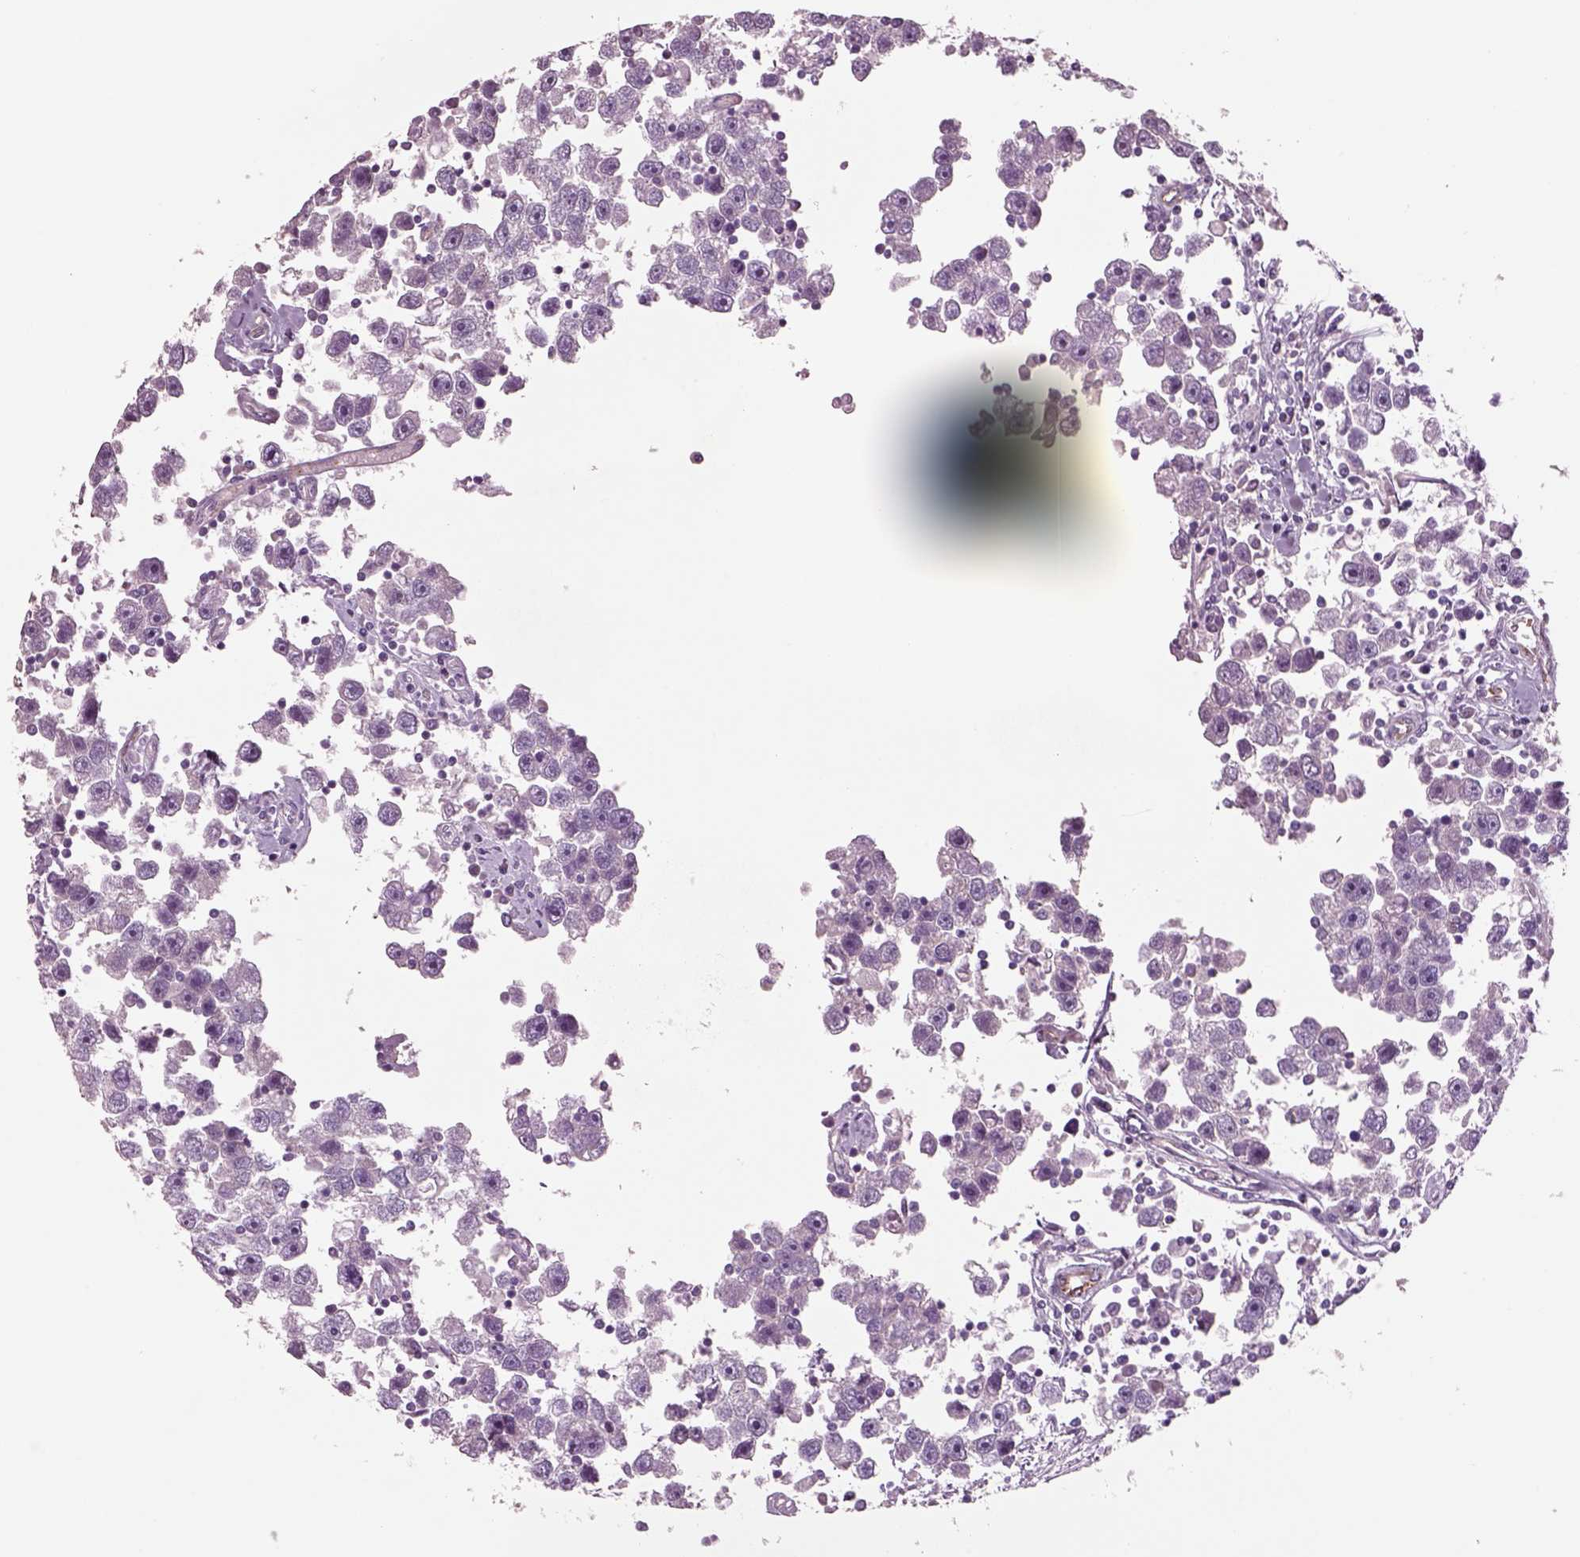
{"staining": {"intensity": "negative", "quantity": "none", "location": "none"}, "tissue": "testis cancer", "cell_type": "Tumor cells", "image_type": "cancer", "snomed": [{"axis": "morphology", "description": "Seminoma, NOS"}, {"axis": "topography", "description": "Testis"}], "caption": "Immunohistochemical staining of testis cancer reveals no significant positivity in tumor cells.", "gene": "PLPP7", "patient": {"sex": "male", "age": 30}}